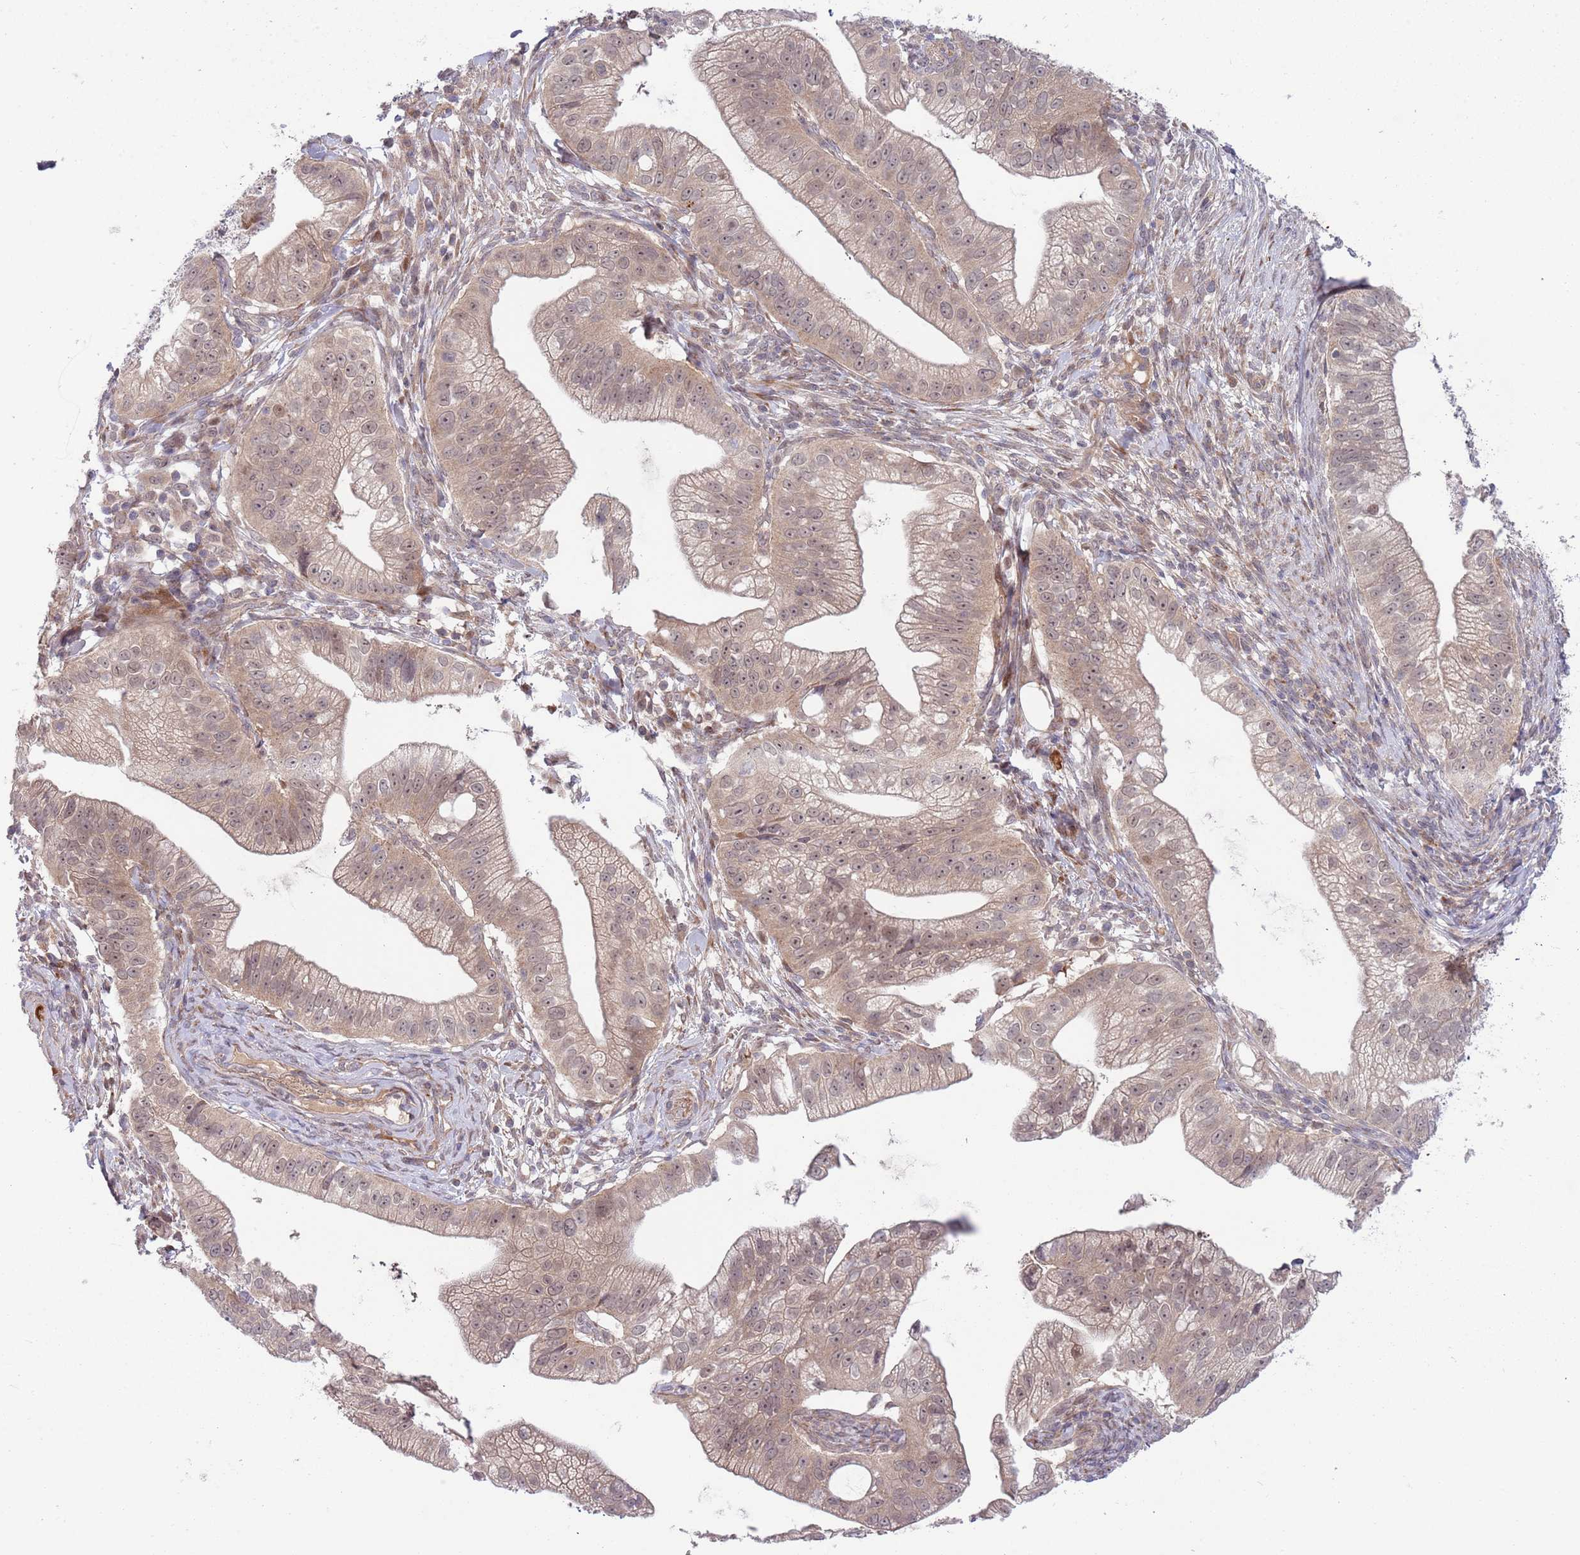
{"staining": {"intensity": "weak", "quantity": ">75%", "location": "cytoplasmic/membranous,nuclear"}, "tissue": "pancreatic cancer", "cell_type": "Tumor cells", "image_type": "cancer", "snomed": [{"axis": "morphology", "description": "Adenocarcinoma, NOS"}, {"axis": "topography", "description": "Pancreas"}], "caption": "Immunohistochemistry of human adenocarcinoma (pancreatic) shows low levels of weak cytoplasmic/membranous and nuclear expression in about >75% of tumor cells.", "gene": "NT5DC4", "patient": {"sex": "male", "age": 70}}